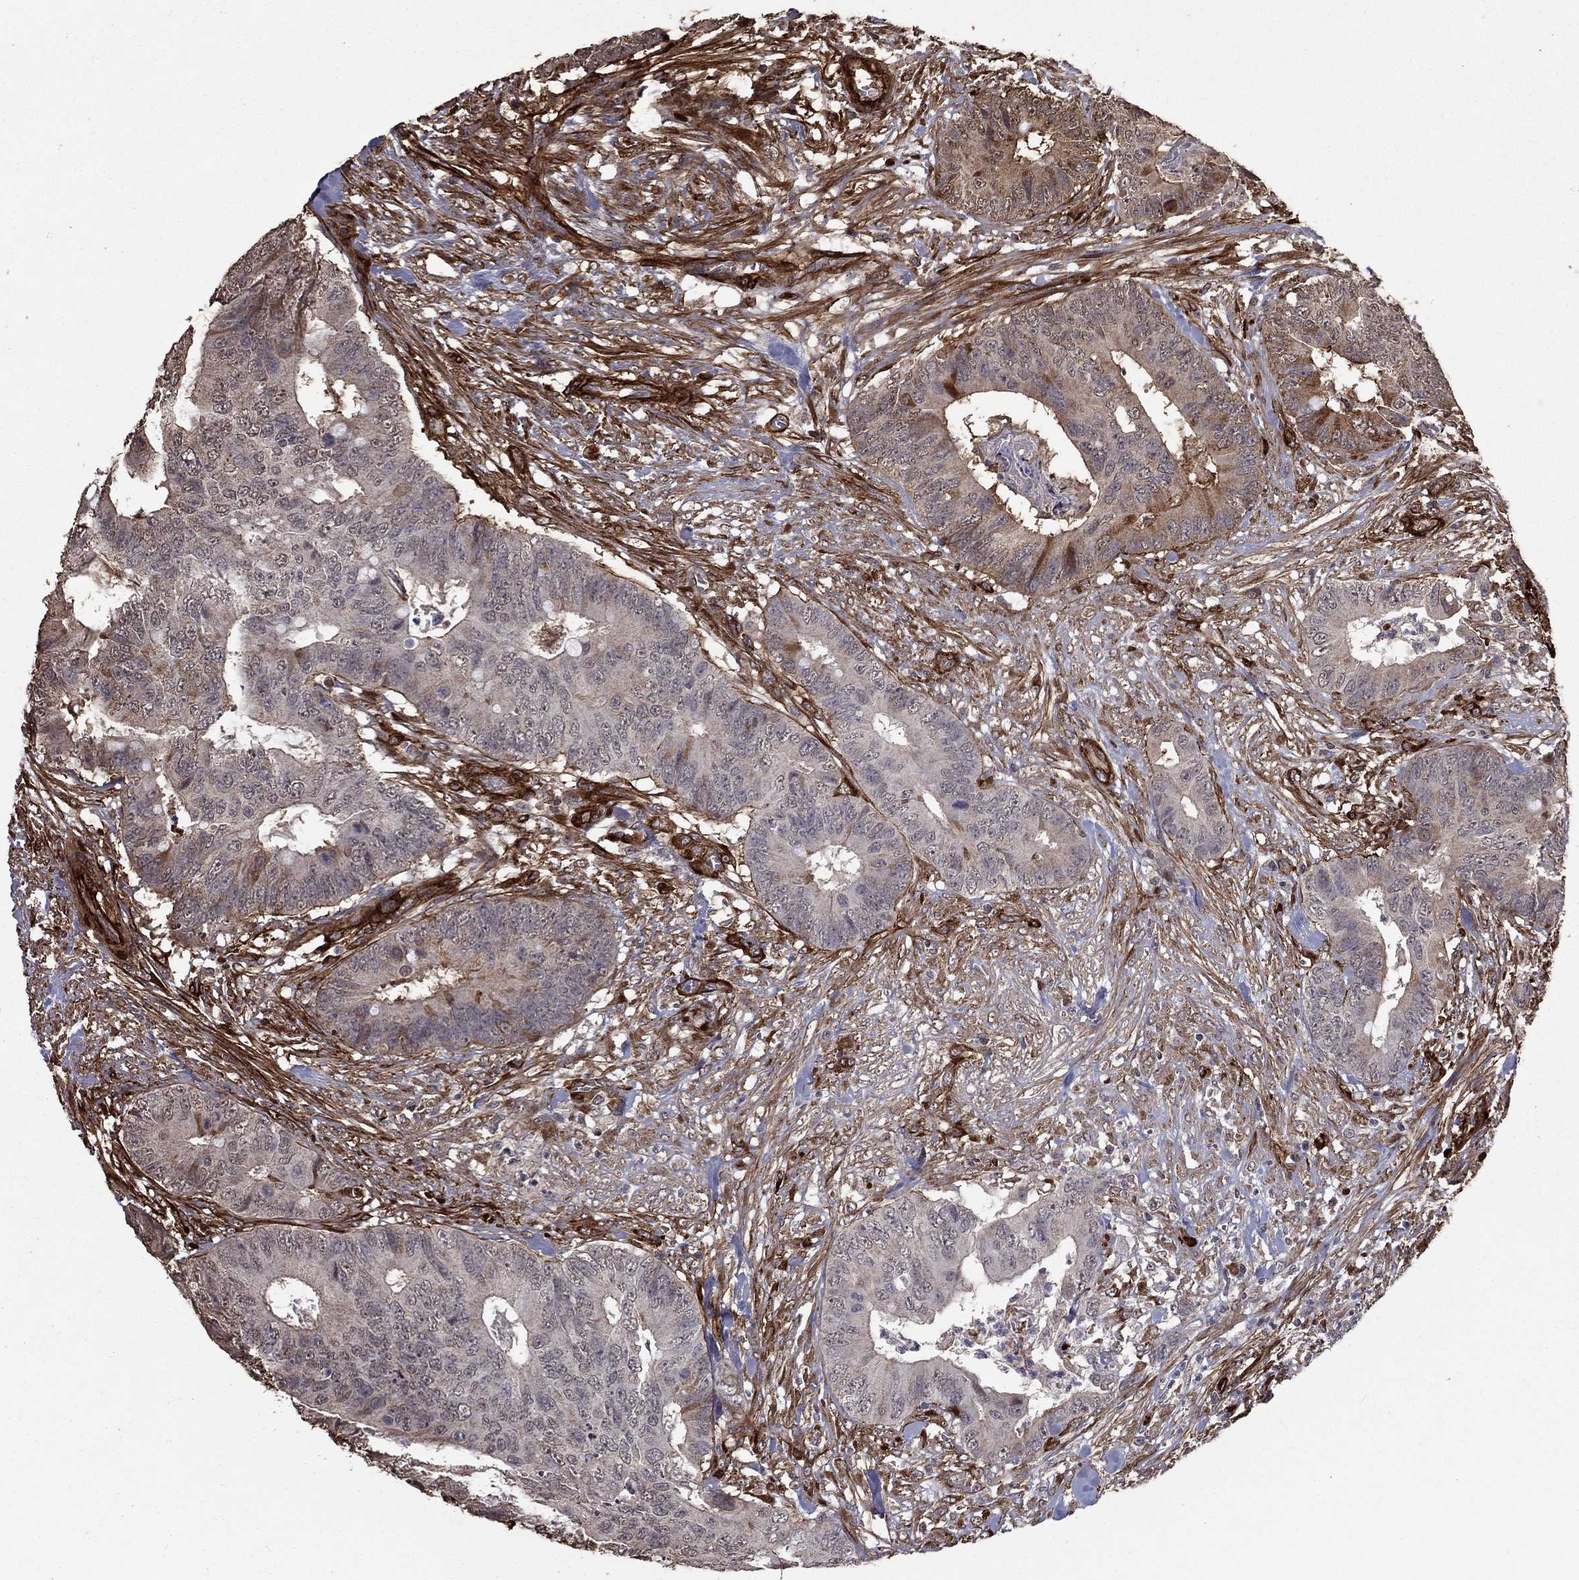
{"staining": {"intensity": "negative", "quantity": "none", "location": "none"}, "tissue": "colorectal cancer", "cell_type": "Tumor cells", "image_type": "cancer", "snomed": [{"axis": "morphology", "description": "Adenocarcinoma, NOS"}, {"axis": "topography", "description": "Colon"}], "caption": "IHC of human adenocarcinoma (colorectal) demonstrates no positivity in tumor cells.", "gene": "COL18A1", "patient": {"sex": "male", "age": 84}}